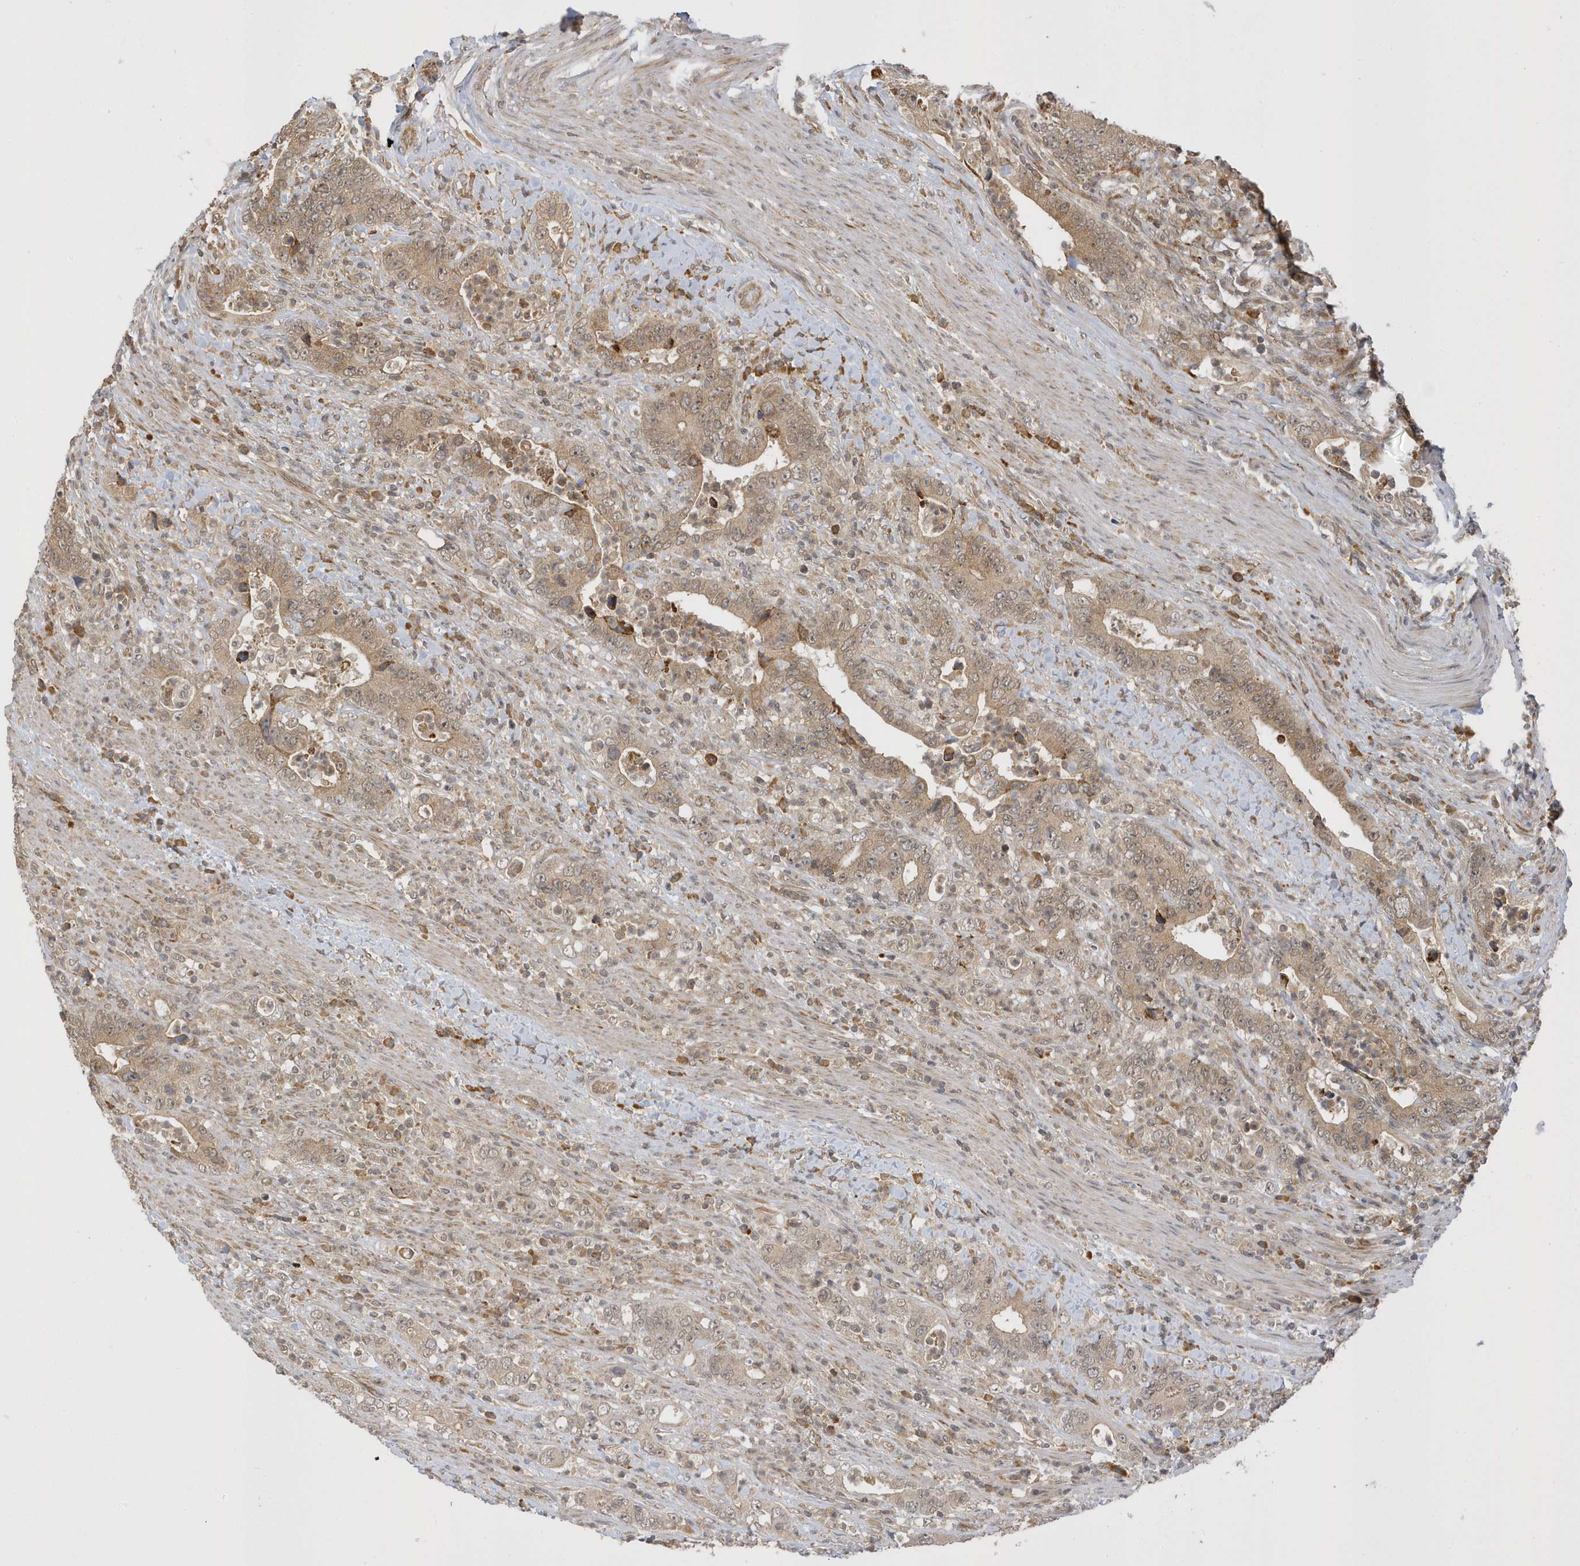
{"staining": {"intensity": "moderate", "quantity": ">75%", "location": "cytoplasmic/membranous"}, "tissue": "colorectal cancer", "cell_type": "Tumor cells", "image_type": "cancer", "snomed": [{"axis": "morphology", "description": "Adenocarcinoma, NOS"}, {"axis": "topography", "description": "Colon"}], "caption": "Immunohistochemical staining of colorectal cancer displays medium levels of moderate cytoplasmic/membranous protein staining in approximately >75% of tumor cells. Nuclei are stained in blue.", "gene": "METTL21A", "patient": {"sex": "female", "age": 75}}